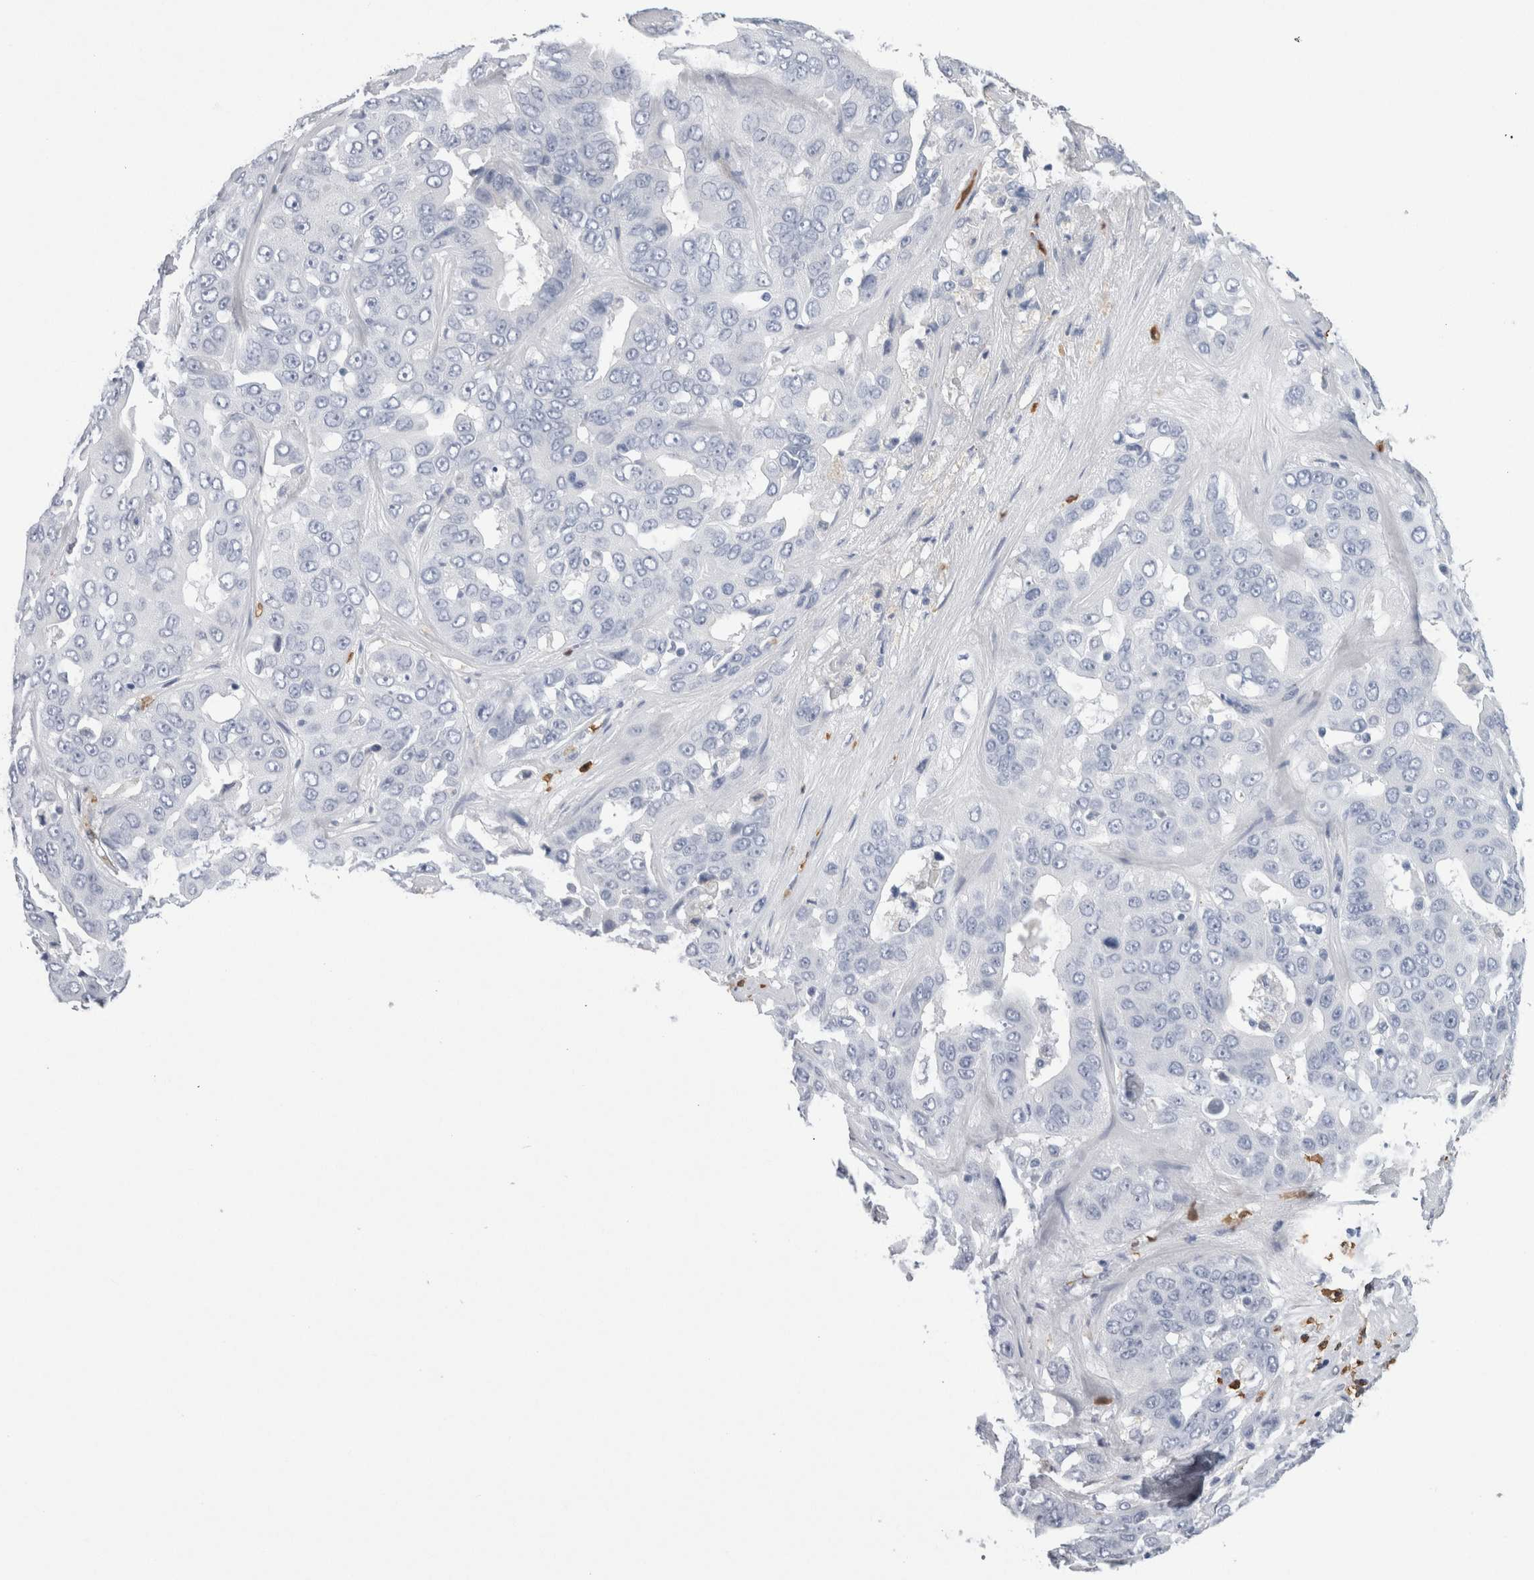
{"staining": {"intensity": "negative", "quantity": "none", "location": "none"}, "tissue": "liver cancer", "cell_type": "Tumor cells", "image_type": "cancer", "snomed": [{"axis": "morphology", "description": "Cholangiocarcinoma"}, {"axis": "topography", "description": "Liver"}], "caption": "A micrograph of liver cancer stained for a protein shows no brown staining in tumor cells. (DAB (3,3'-diaminobenzidine) IHC, high magnification).", "gene": "S100A12", "patient": {"sex": "female", "age": 52}}